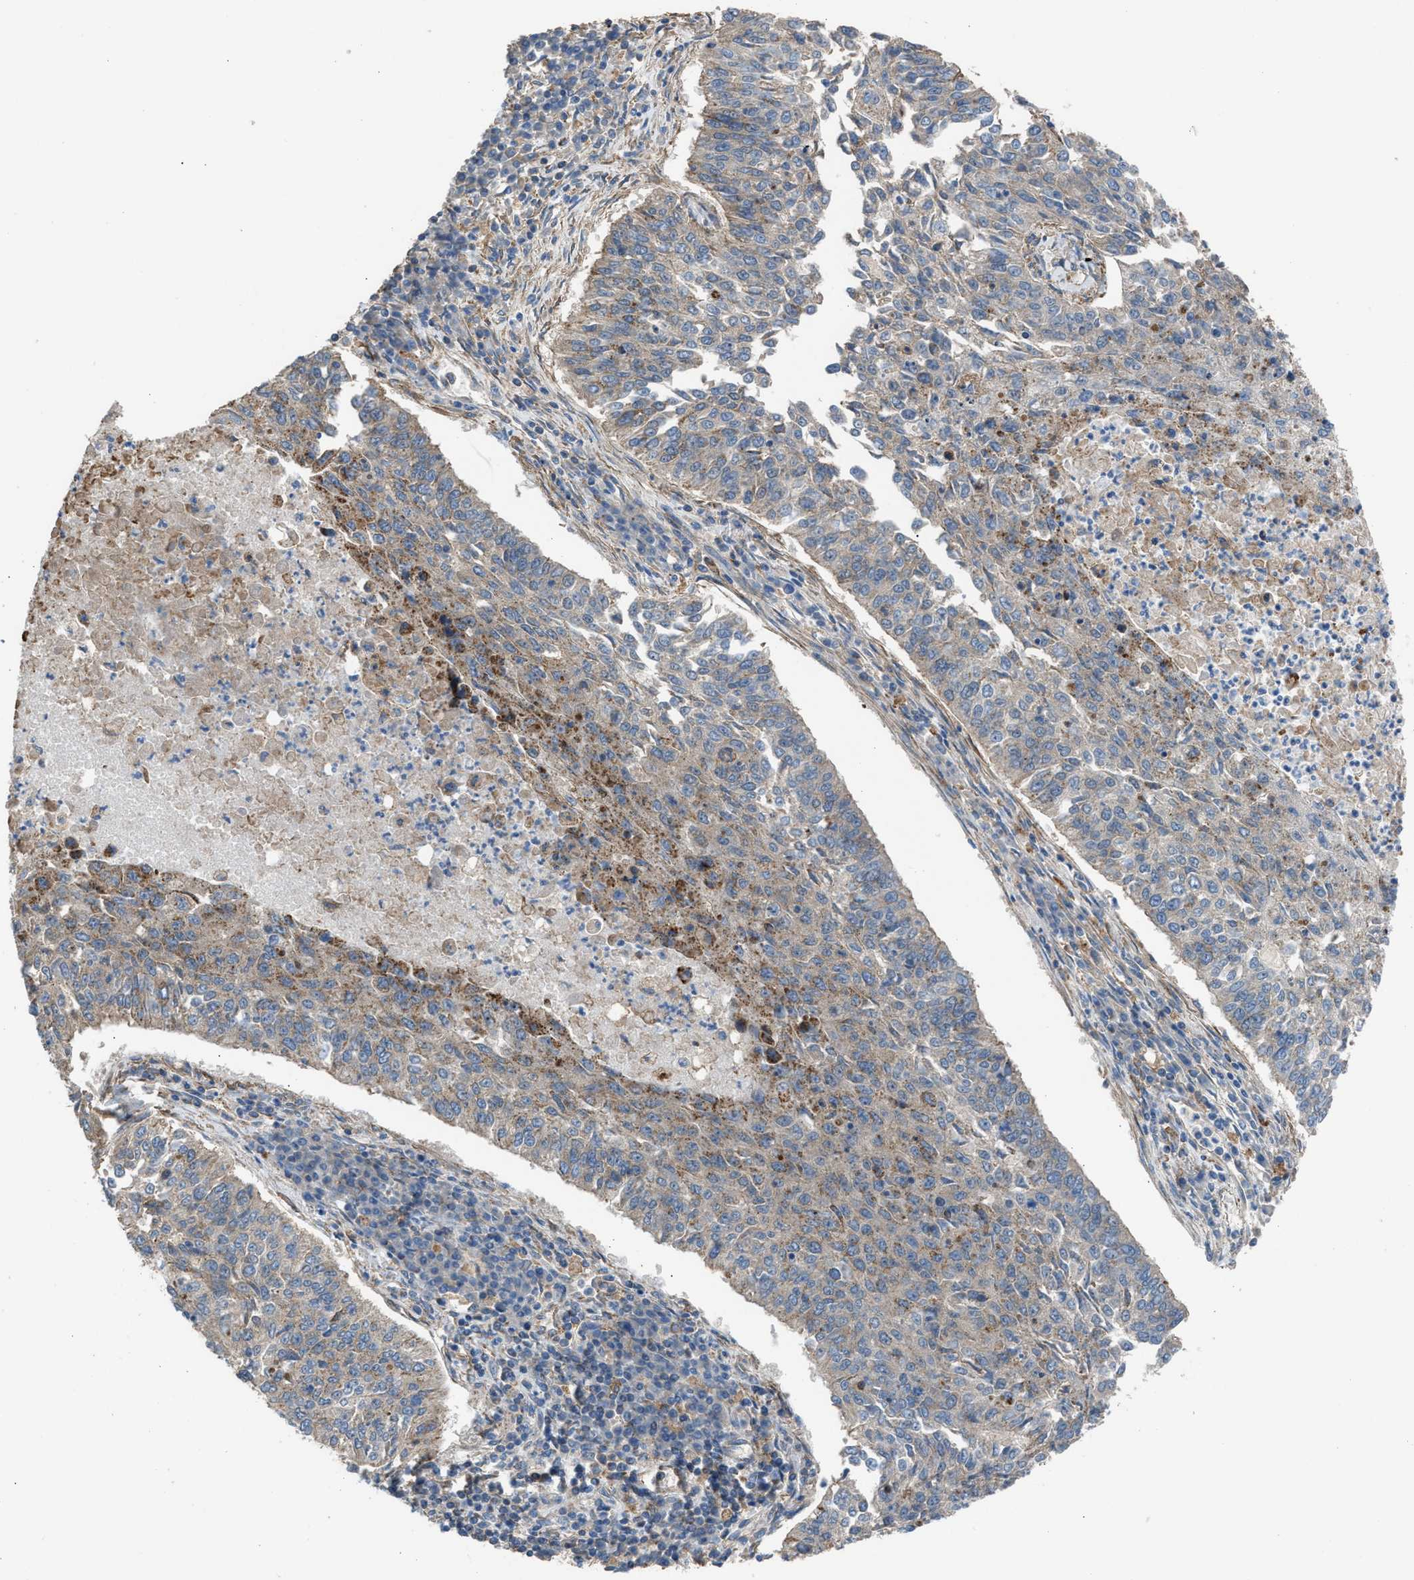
{"staining": {"intensity": "weak", "quantity": "<25%", "location": "cytoplasmic/membranous"}, "tissue": "lung cancer", "cell_type": "Tumor cells", "image_type": "cancer", "snomed": [{"axis": "morphology", "description": "Normal tissue, NOS"}, {"axis": "morphology", "description": "Squamous cell carcinoma, NOS"}, {"axis": "topography", "description": "Cartilage tissue"}, {"axis": "topography", "description": "Bronchus"}, {"axis": "topography", "description": "Lung"}], "caption": "Immunohistochemistry (IHC) image of neoplastic tissue: human lung cancer (squamous cell carcinoma) stained with DAB exhibits no significant protein staining in tumor cells.", "gene": "SLC10A3", "patient": {"sex": "female", "age": 49}}